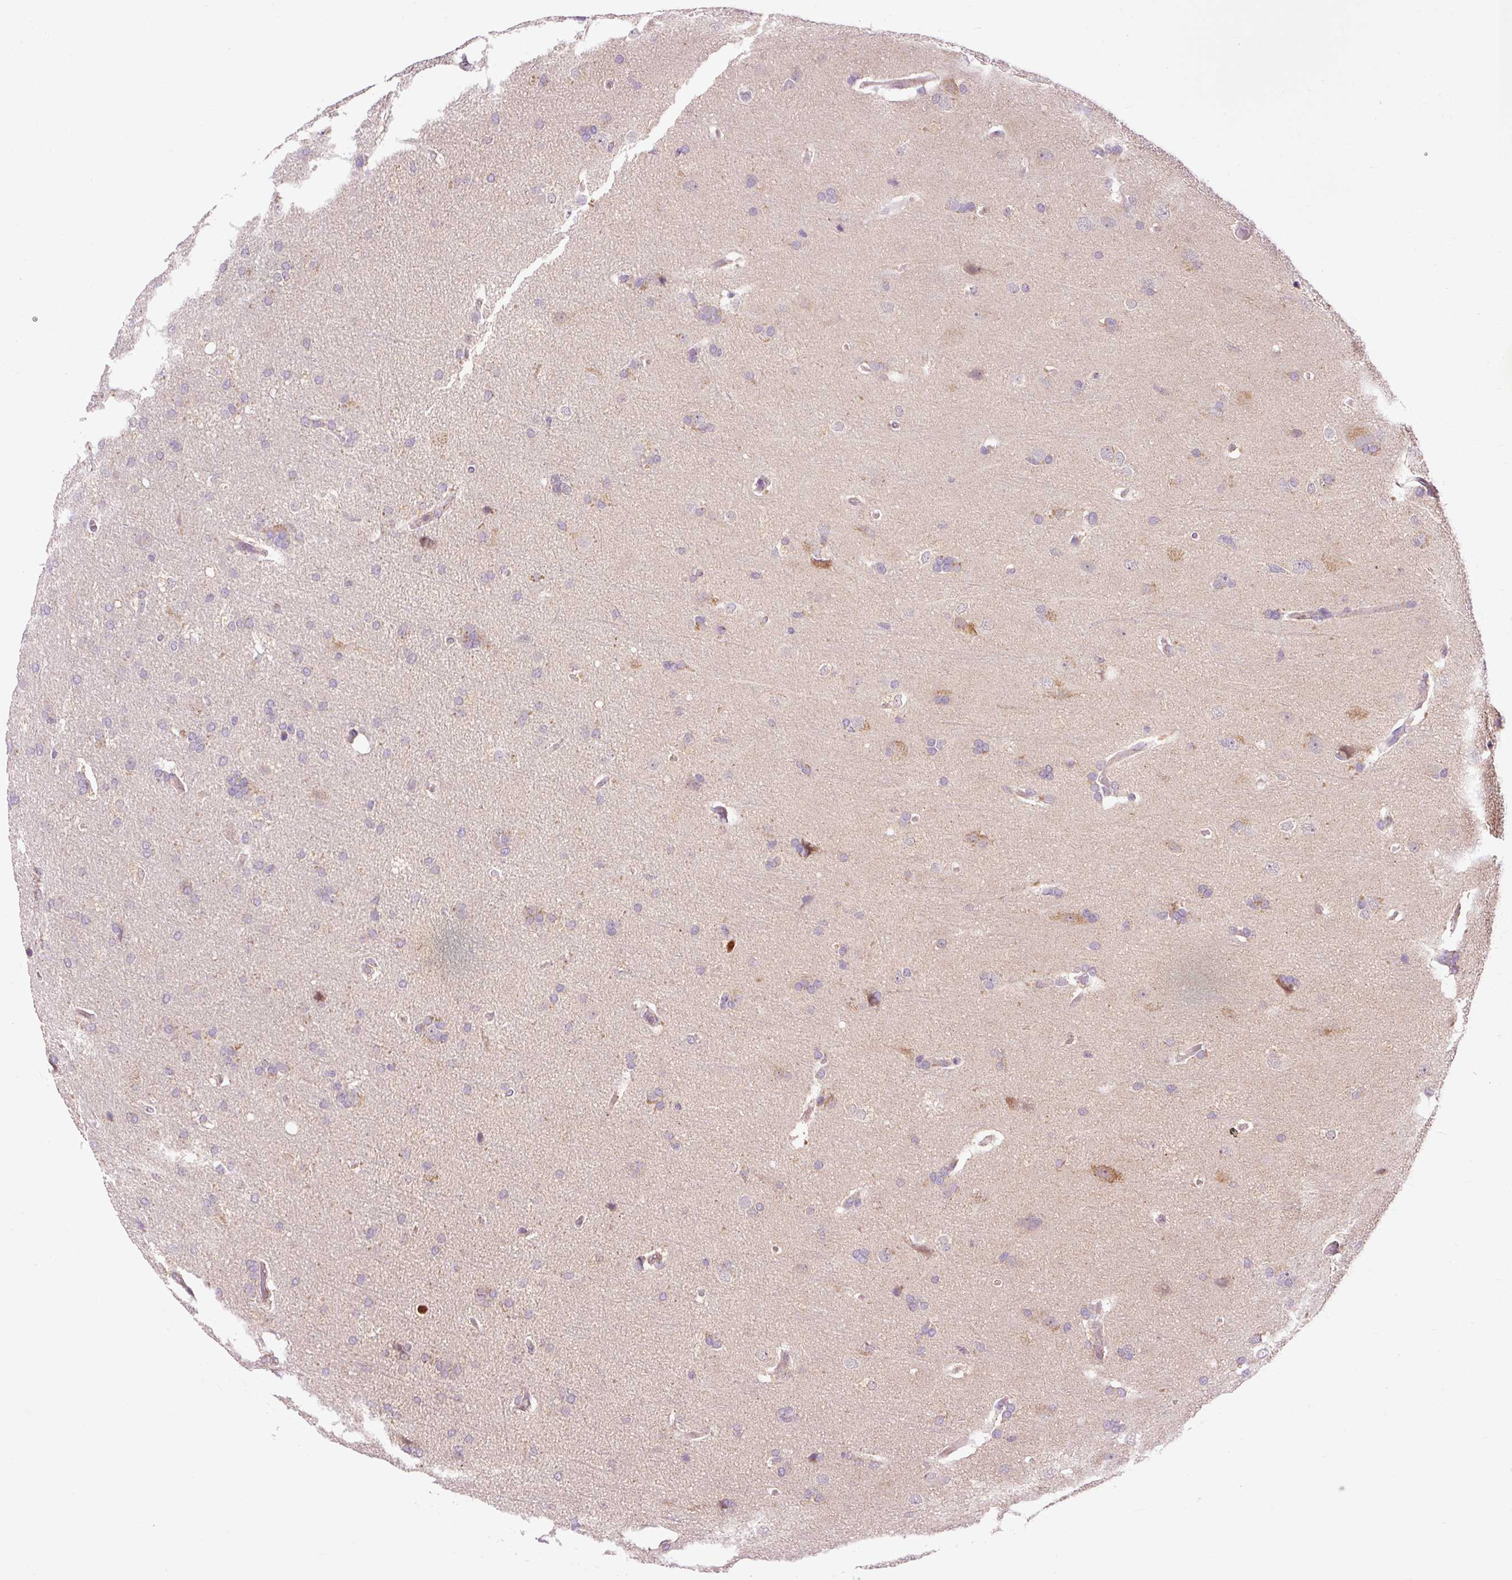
{"staining": {"intensity": "negative", "quantity": "none", "location": "none"}, "tissue": "glioma", "cell_type": "Tumor cells", "image_type": "cancer", "snomed": [{"axis": "morphology", "description": "Glioma, malignant, High grade"}, {"axis": "topography", "description": "Brain"}], "caption": "Tumor cells show no significant positivity in glioma.", "gene": "PRDX5", "patient": {"sex": "male", "age": 56}}